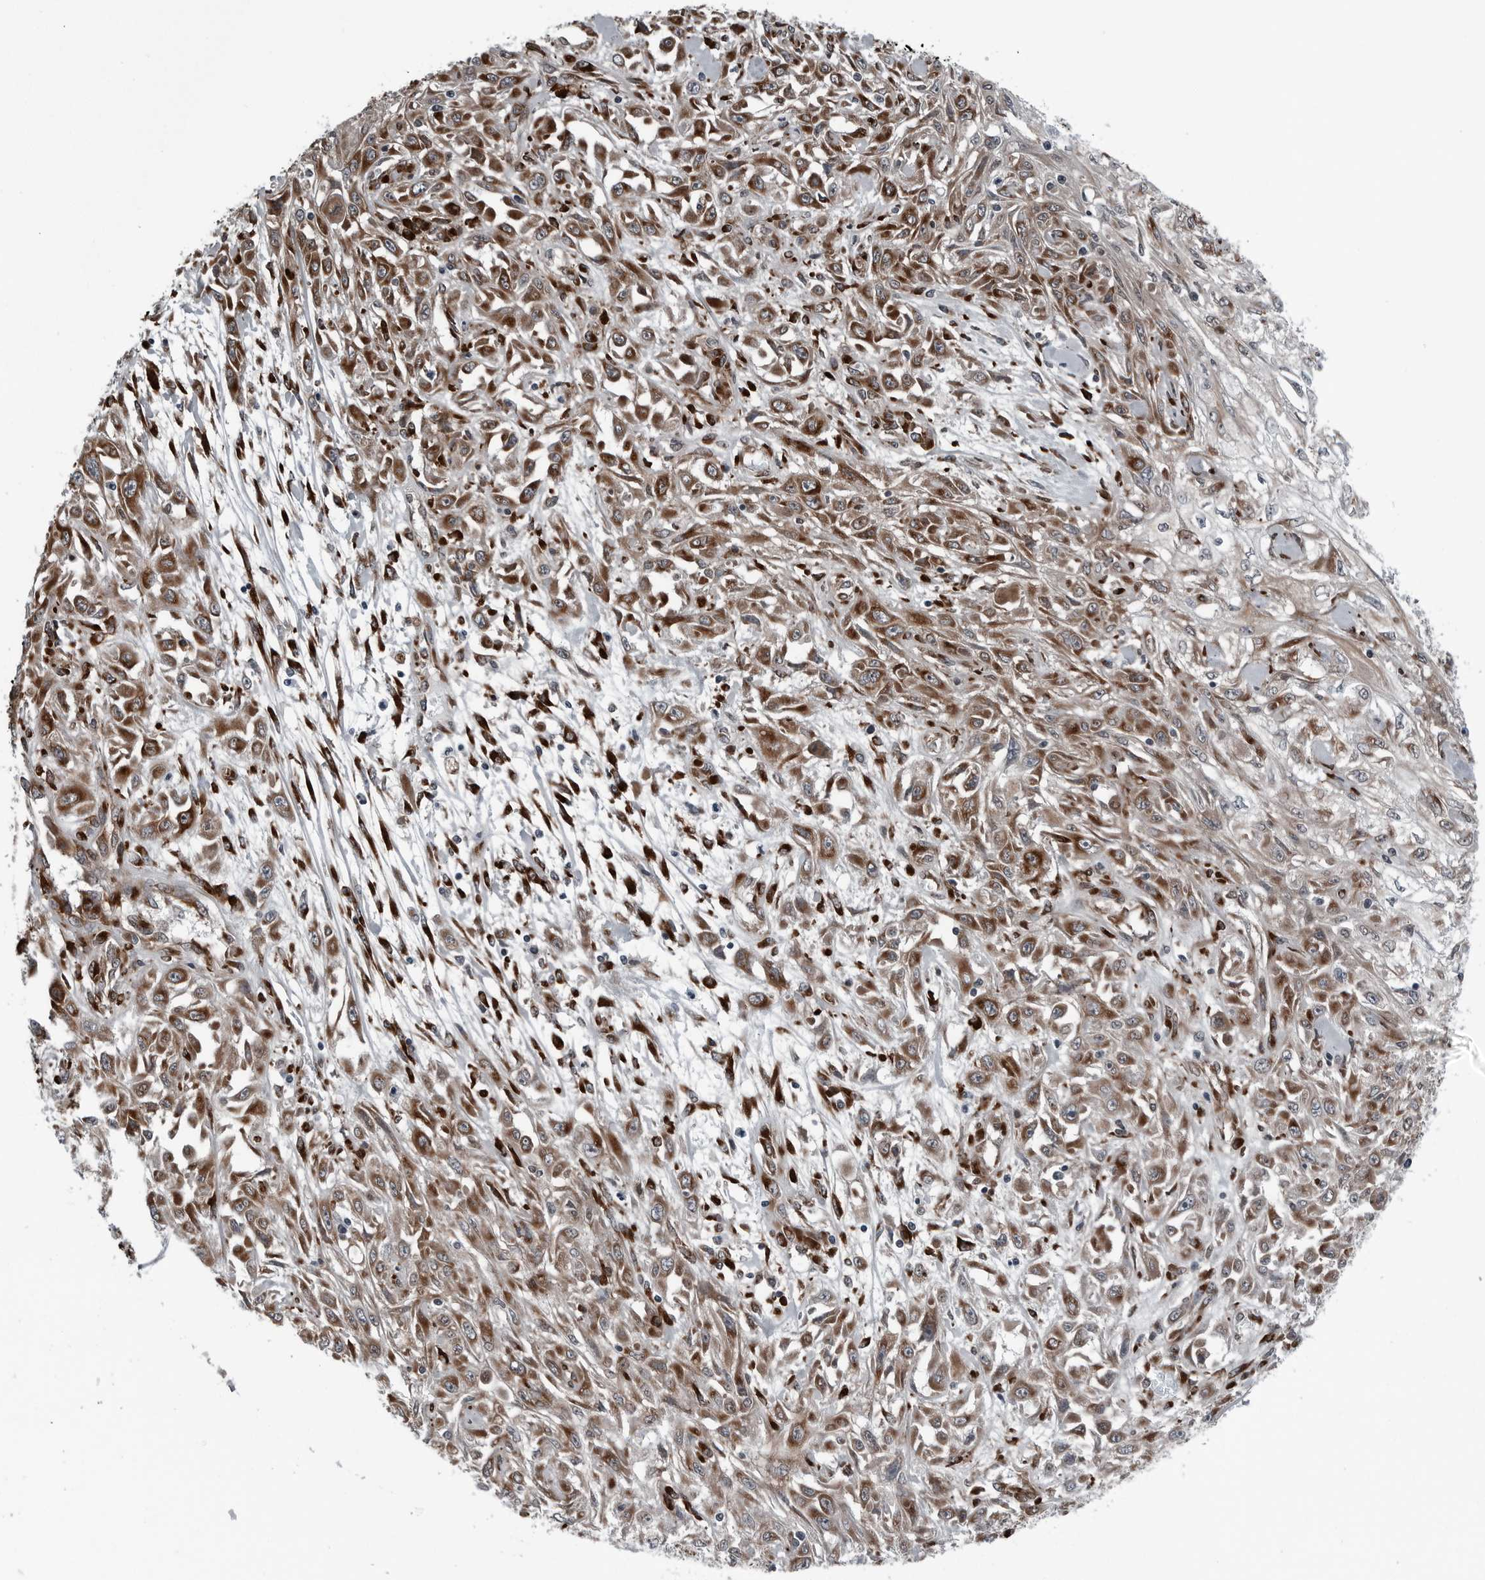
{"staining": {"intensity": "strong", "quantity": ">75%", "location": "cytoplasmic/membranous"}, "tissue": "skin cancer", "cell_type": "Tumor cells", "image_type": "cancer", "snomed": [{"axis": "morphology", "description": "Squamous cell carcinoma, NOS"}, {"axis": "morphology", "description": "Squamous cell carcinoma, metastatic, NOS"}, {"axis": "topography", "description": "Skin"}, {"axis": "topography", "description": "Lymph node"}], "caption": "A high-resolution histopathology image shows immunohistochemistry staining of squamous cell carcinoma (skin), which reveals strong cytoplasmic/membranous expression in about >75% of tumor cells. Using DAB (brown) and hematoxylin (blue) stains, captured at high magnification using brightfield microscopy.", "gene": "CEP85", "patient": {"sex": "male", "age": 75}}